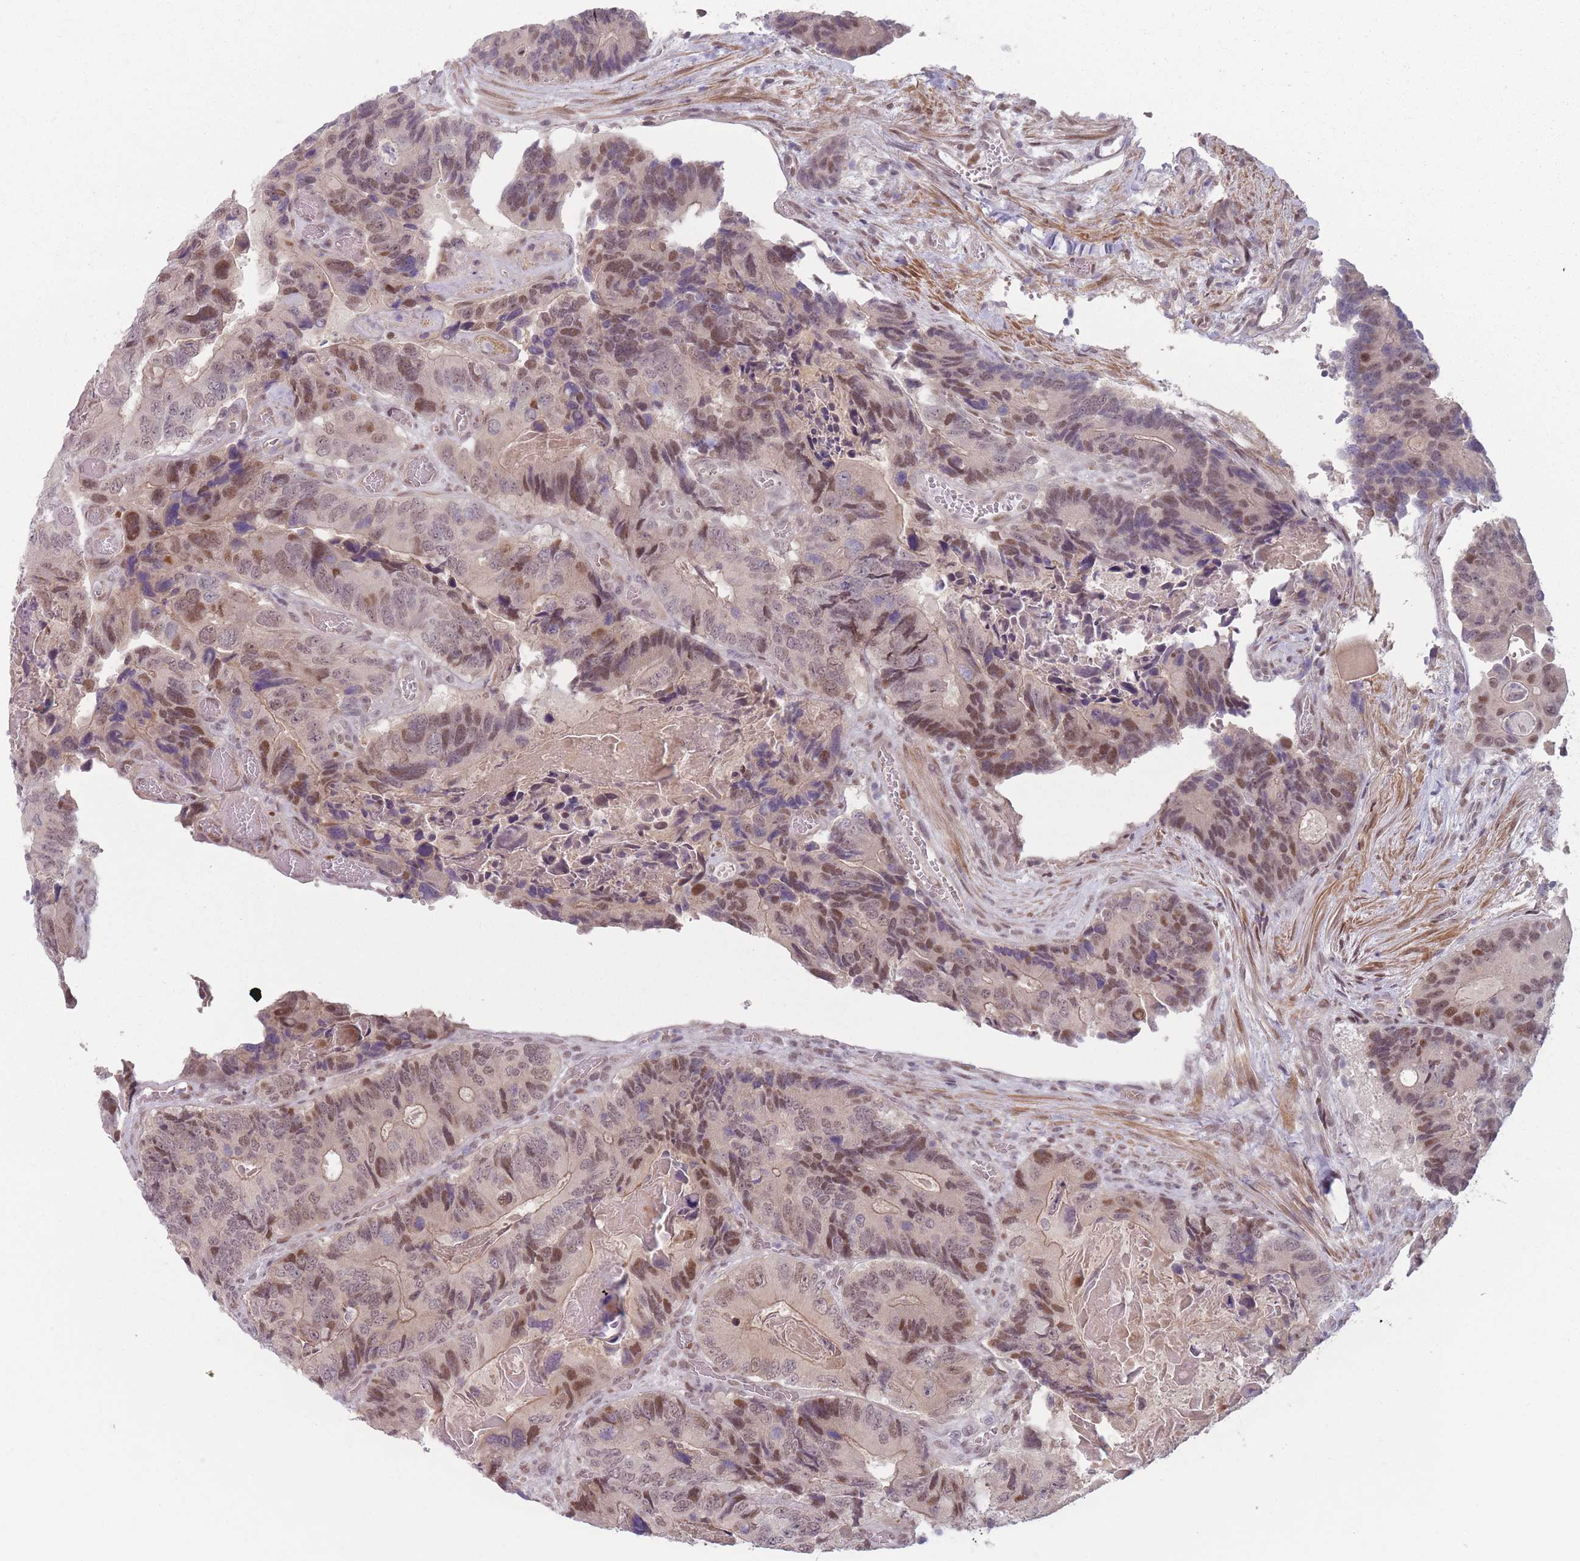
{"staining": {"intensity": "moderate", "quantity": ">75%", "location": "nuclear"}, "tissue": "colorectal cancer", "cell_type": "Tumor cells", "image_type": "cancer", "snomed": [{"axis": "morphology", "description": "Adenocarcinoma, NOS"}, {"axis": "topography", "description": "Colon"}], "caption": "This histopathology image shows colorectal adenocarcinoma stained with IHC to label a protein in brown. The nuclear of tumor cells show moderate positivity for the protein. Nuclei are counter-stained blue.", "gene": "SH3BGRL2", "patient": {"sex": "male", "age": 84}}